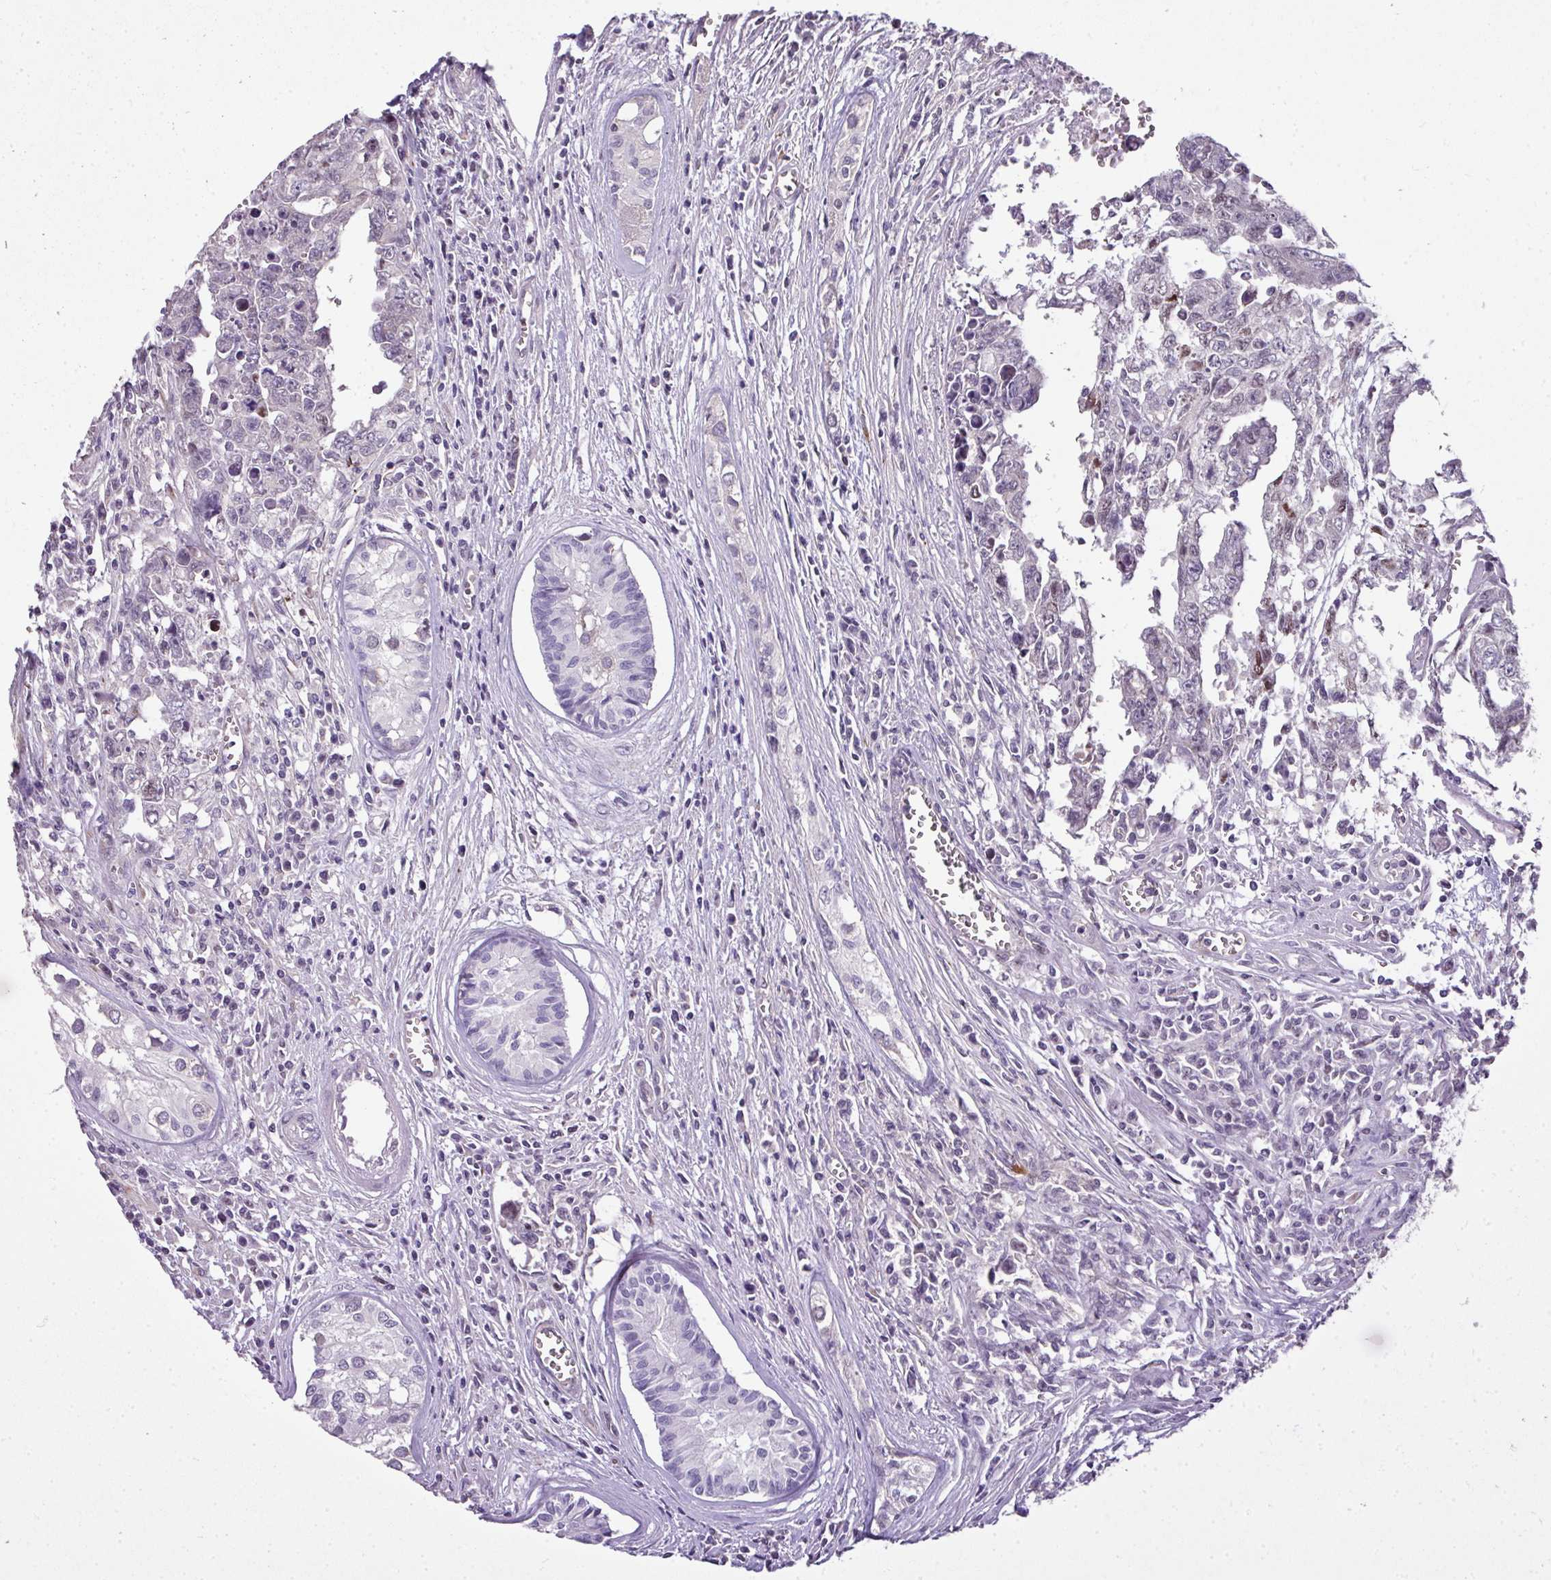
{"staining": {"intensity": "negative", "quantity": "none", "location": "none"}, "tissue": "testis cancer", "cell_type": "Tumor cells", "image_type": "cancer", "snomed": [{"axis": "morphology", "description": "Carcinoma, Embryonal, NOS"}, {"axis": "topography", "description": "Testis"}], "caption": "Immunohistochemistry (IHC) of human embryonal carcinoma (testis) exhibits no expression in tumor cells.", "gene": "C19orf33", "patient": {"sex": "male", "age": 24}}